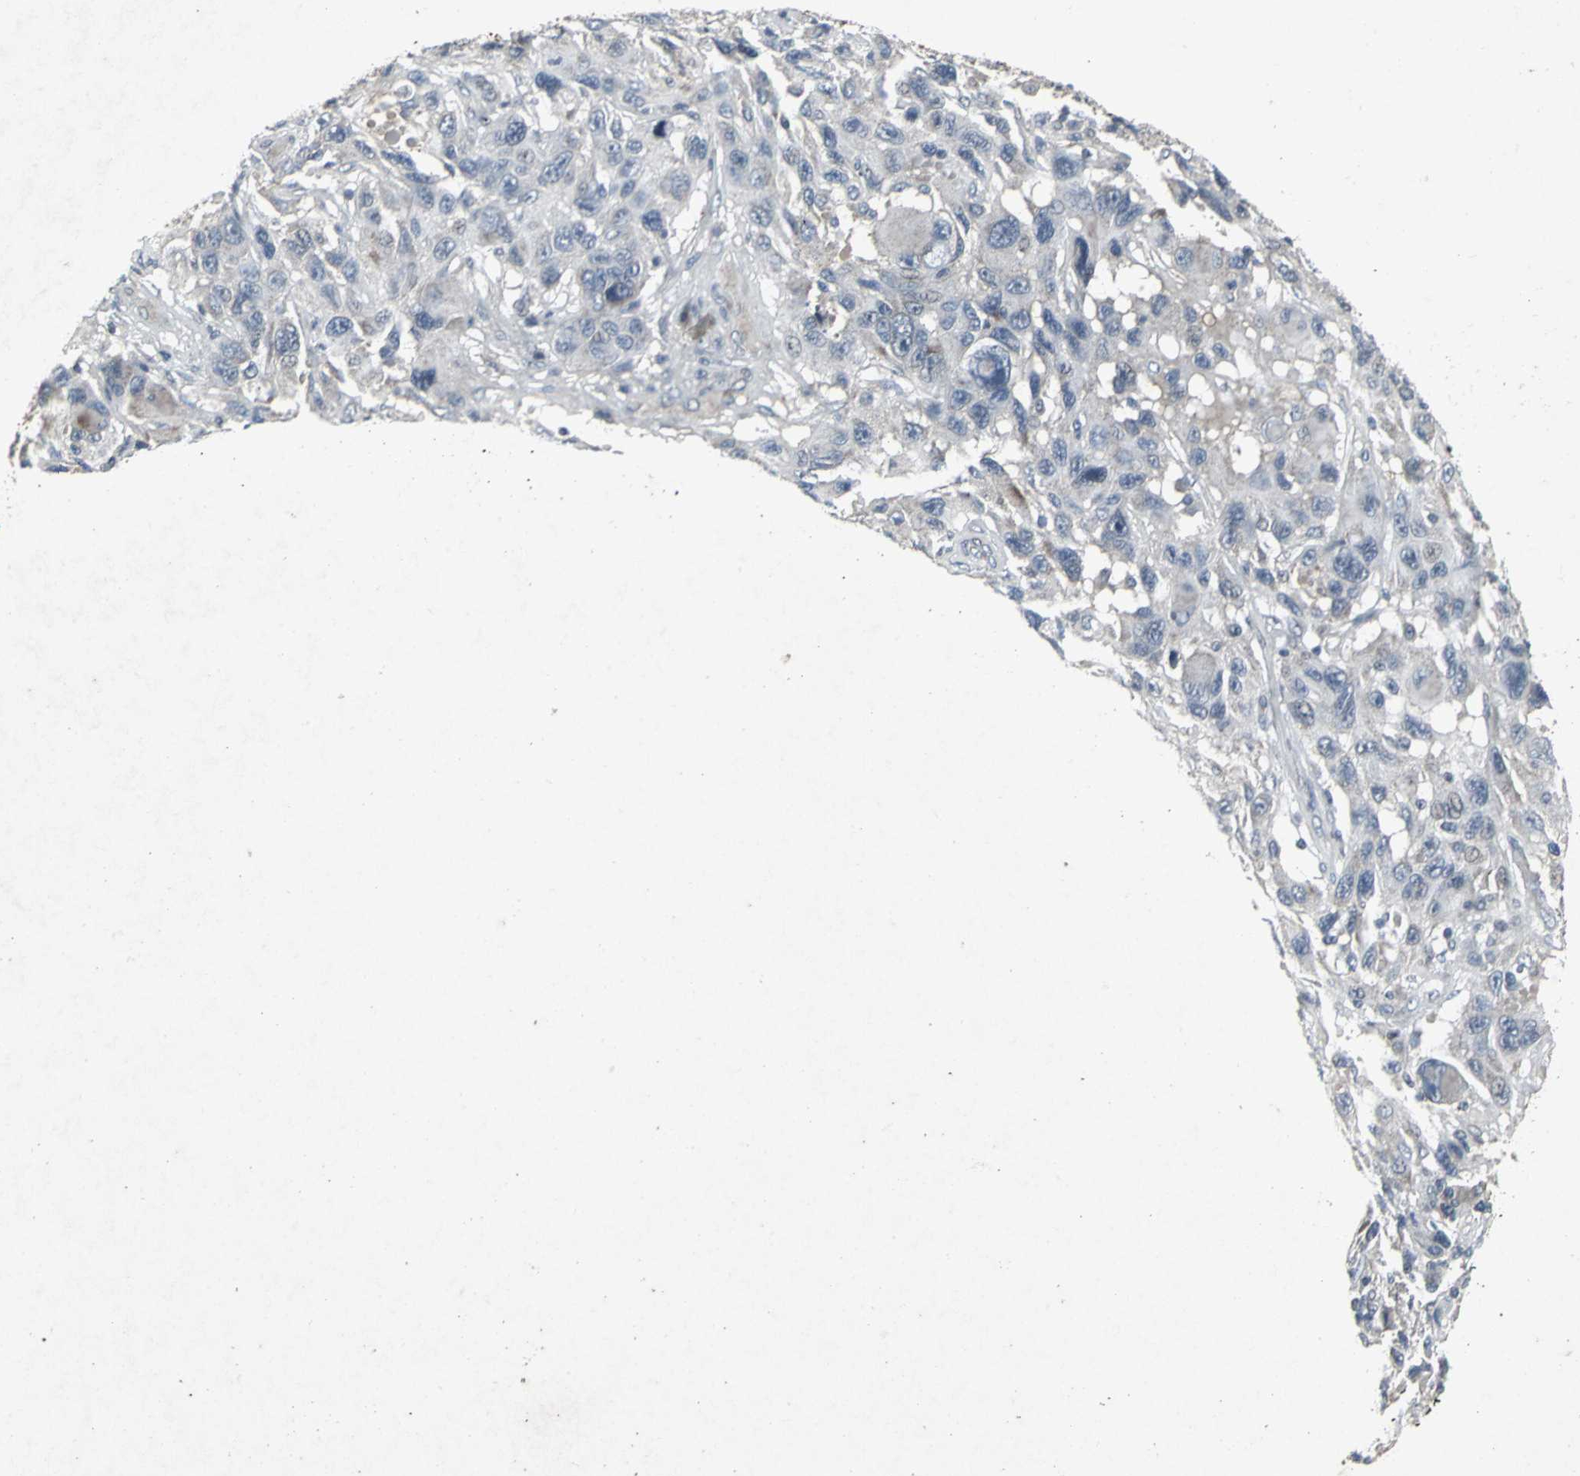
{"staining": {"intensity": "negative", "quantity": "none", "location": "none"}, "tissue": "melanoma", "cell_type": "Tumor cells", "image_type": "cancer", "snomed": [{"axis": "morphology", "description": "Malignant melanoma, NOS"}, {"axis": "topography", "description": "Skin"}], "caption": "Melanoma was stained to show a protein in brown. There is no significant staining in tumor cells.", "gene": "BMP4", "patient": {"sex": "male", "age": 53}}